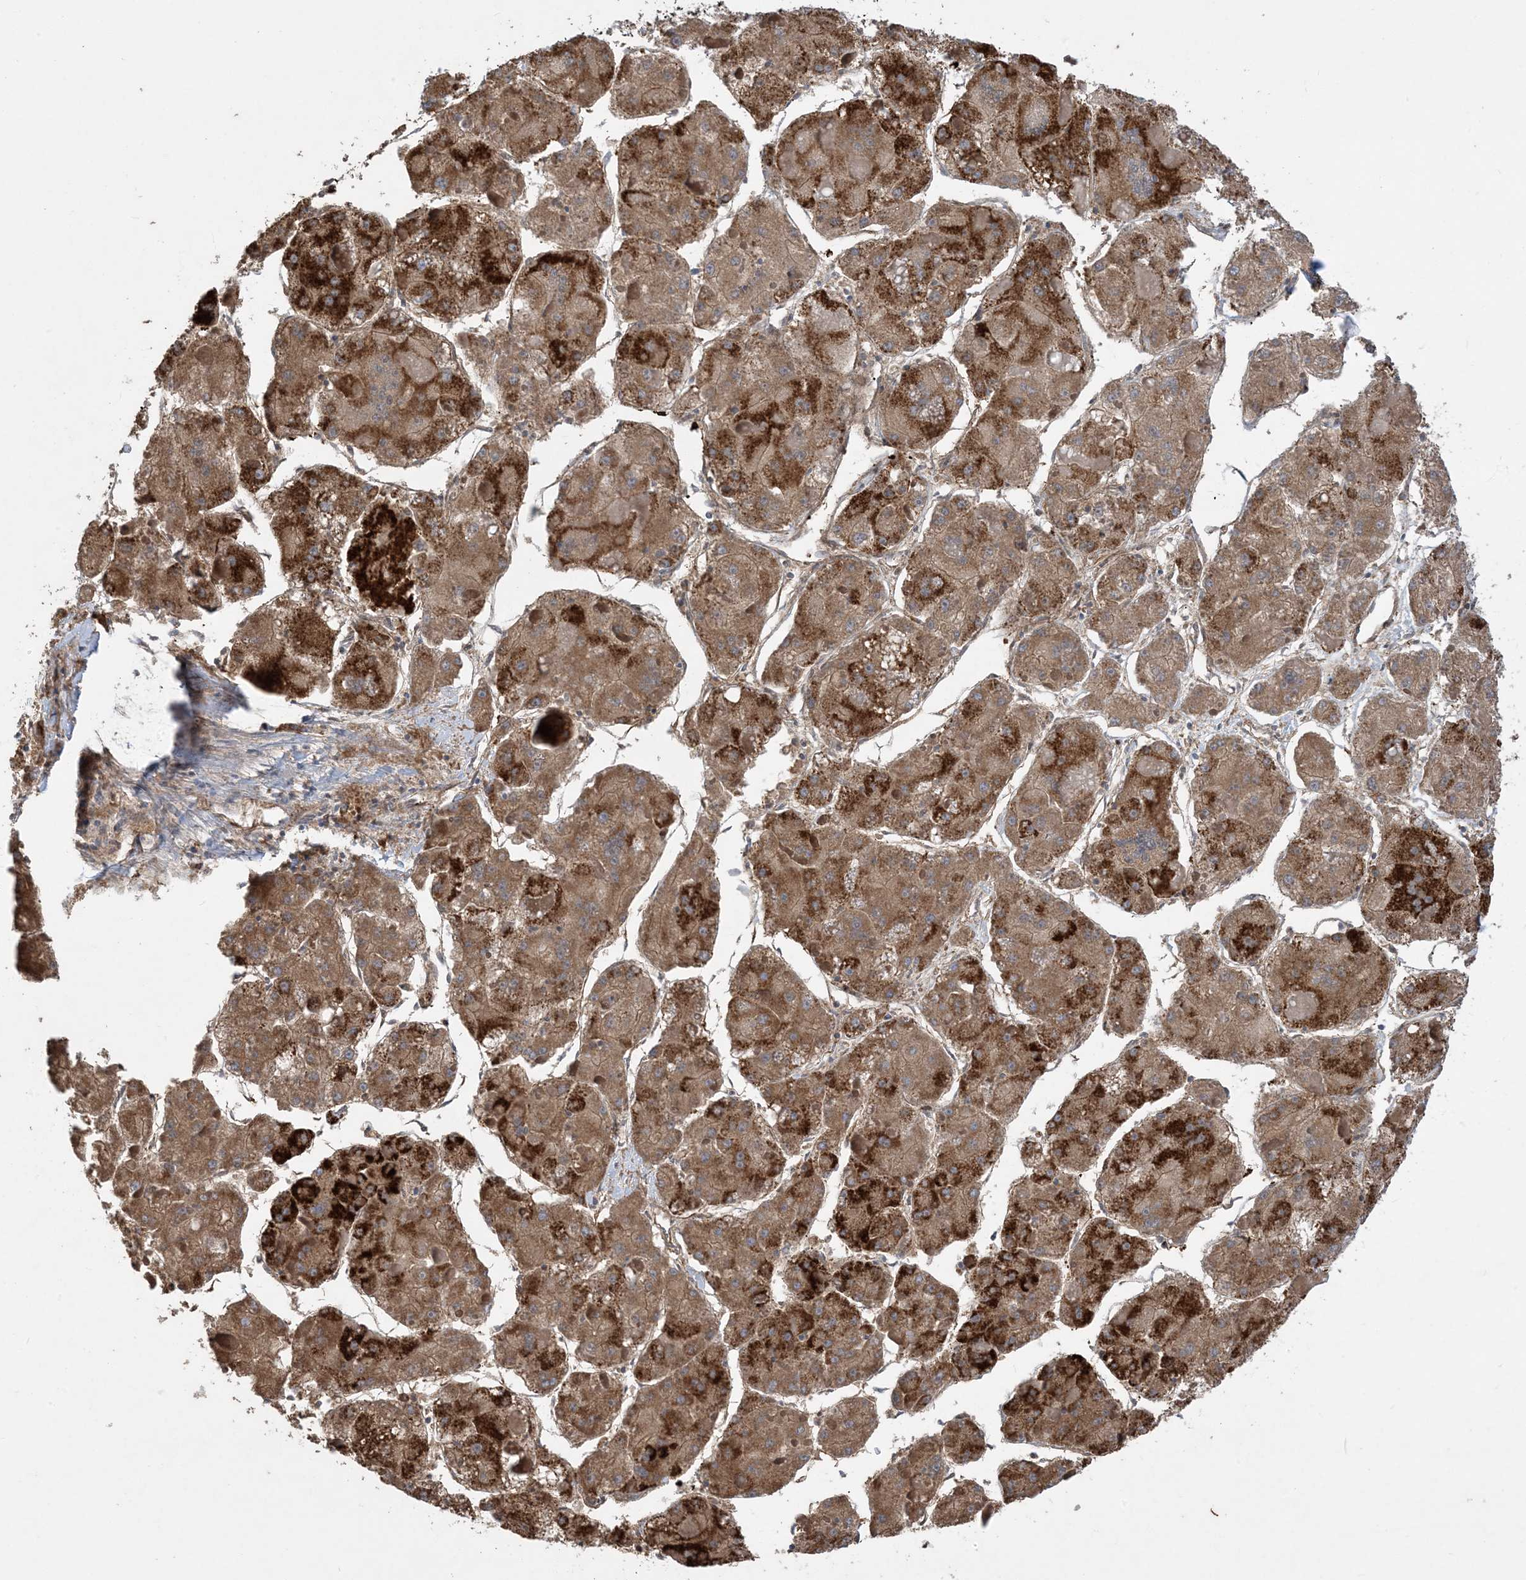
{"staining": {"intensity": "moderate", "quantity": ">75%", "location": "cytoplasmic/membranous"}, "tissue": "liver cancer", "cell_type": "Tumor cells", "image_type": "cancer", "snomed": [{"axis": "morphology", "description": "Carcinoma, Hepatocellular, NOS"}, {"axis": "topography", "description": "Liver"}], "caption": "A high-resolution histopathology image shows immunohistochemistry staining of liver cancer (hepatocellular carcinoma), which displays moderate cytoplasmic/membranous staining in approximately >75% of tumor cells.", "gene": "ECHDC1", "patient": {"sex": "female", "age": 73}}